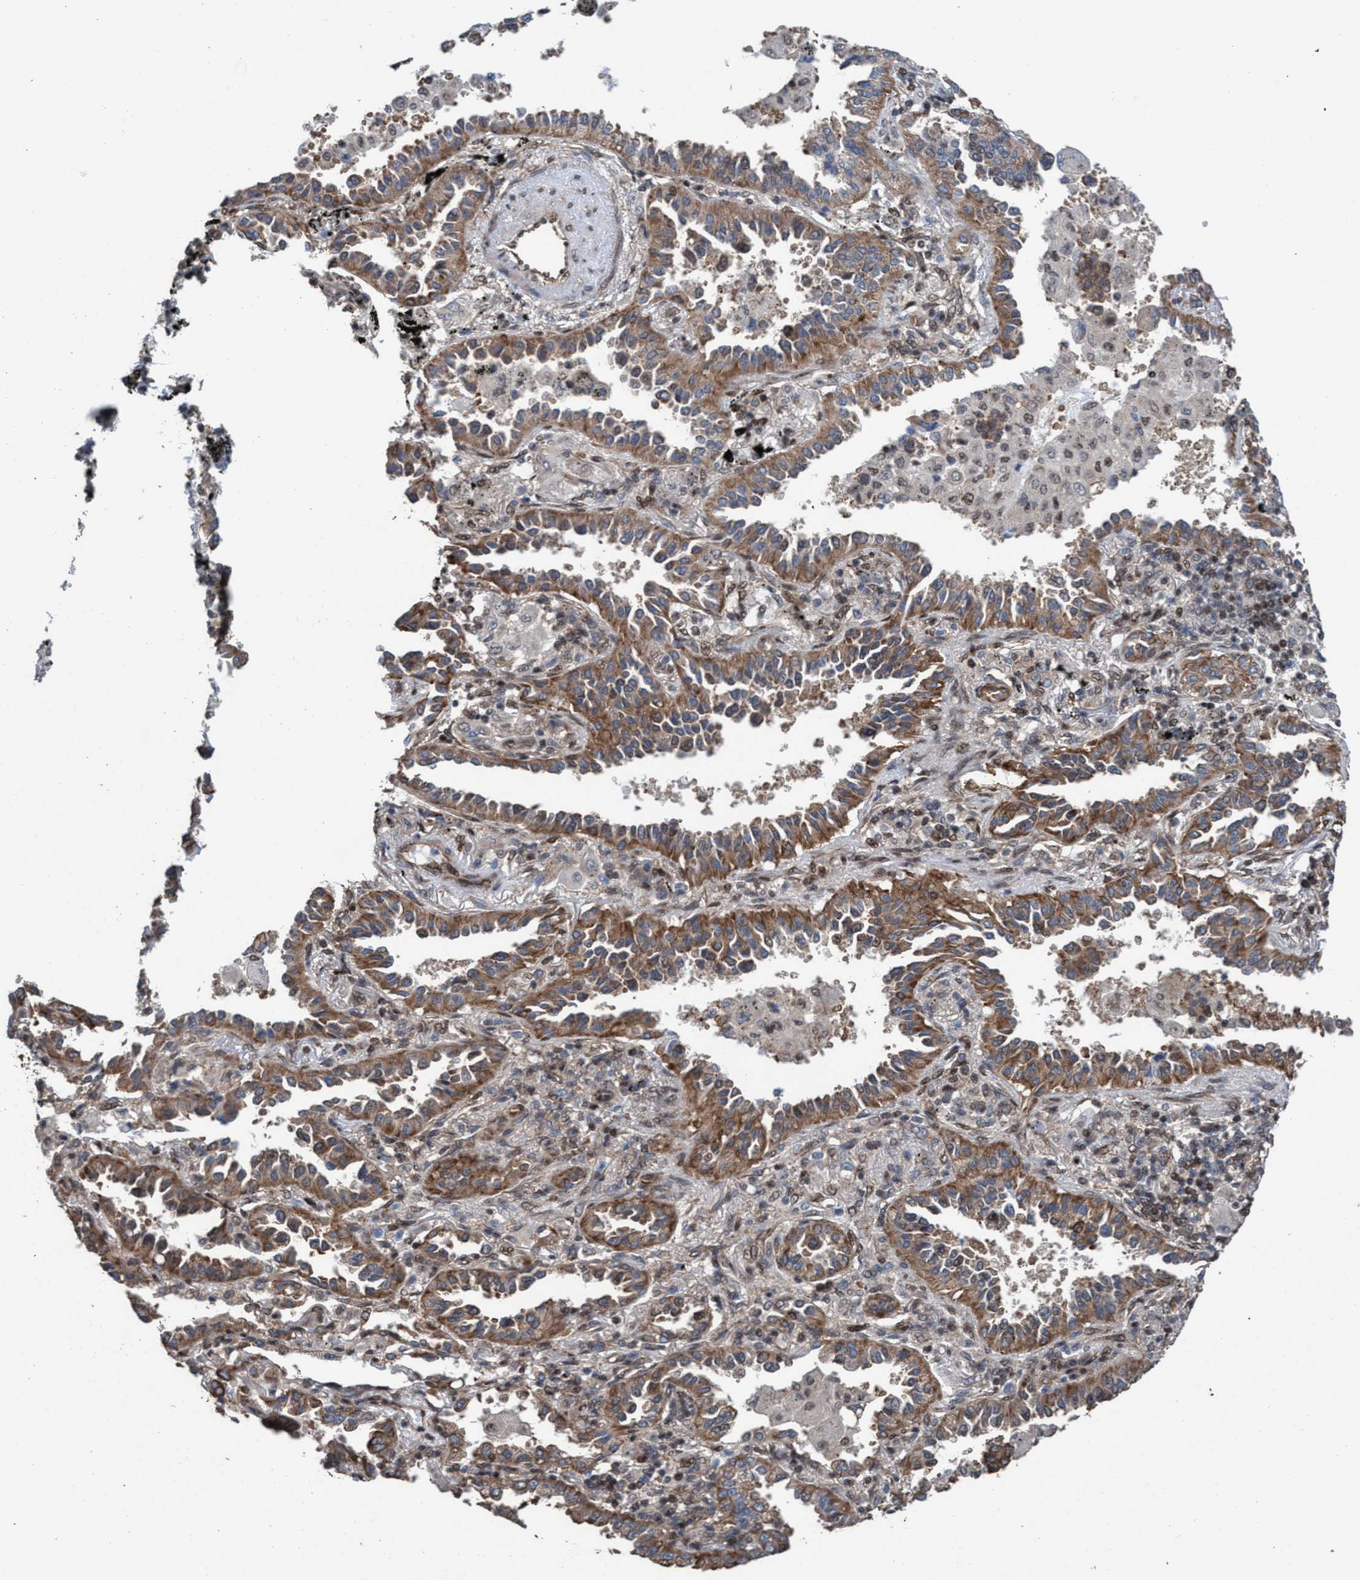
{"staining": {"intensity": "moderate", "quantity": ">75%", "location": "cytoplasmic/membranous"}, "tissue": "lung cancer", "cell_type": "Tumor cells", "image_type": "cancer", "snomed": [{"axis": "morphology", "description": "Normal tissue, NOS"}, {"axis": "morphology", "description": "Adenocarcinoma, NOS"}, {"axis": "topography", "description": "Lung"}], "caption": "High-power microscopy captured an IHC histopathology image of lung cancer, revealing moderate cytoplasmic/membranous positivity in approximately >75% of tumor cells.", "gene": "METAP2", "patient": {"sex": "male", "age": 59}}